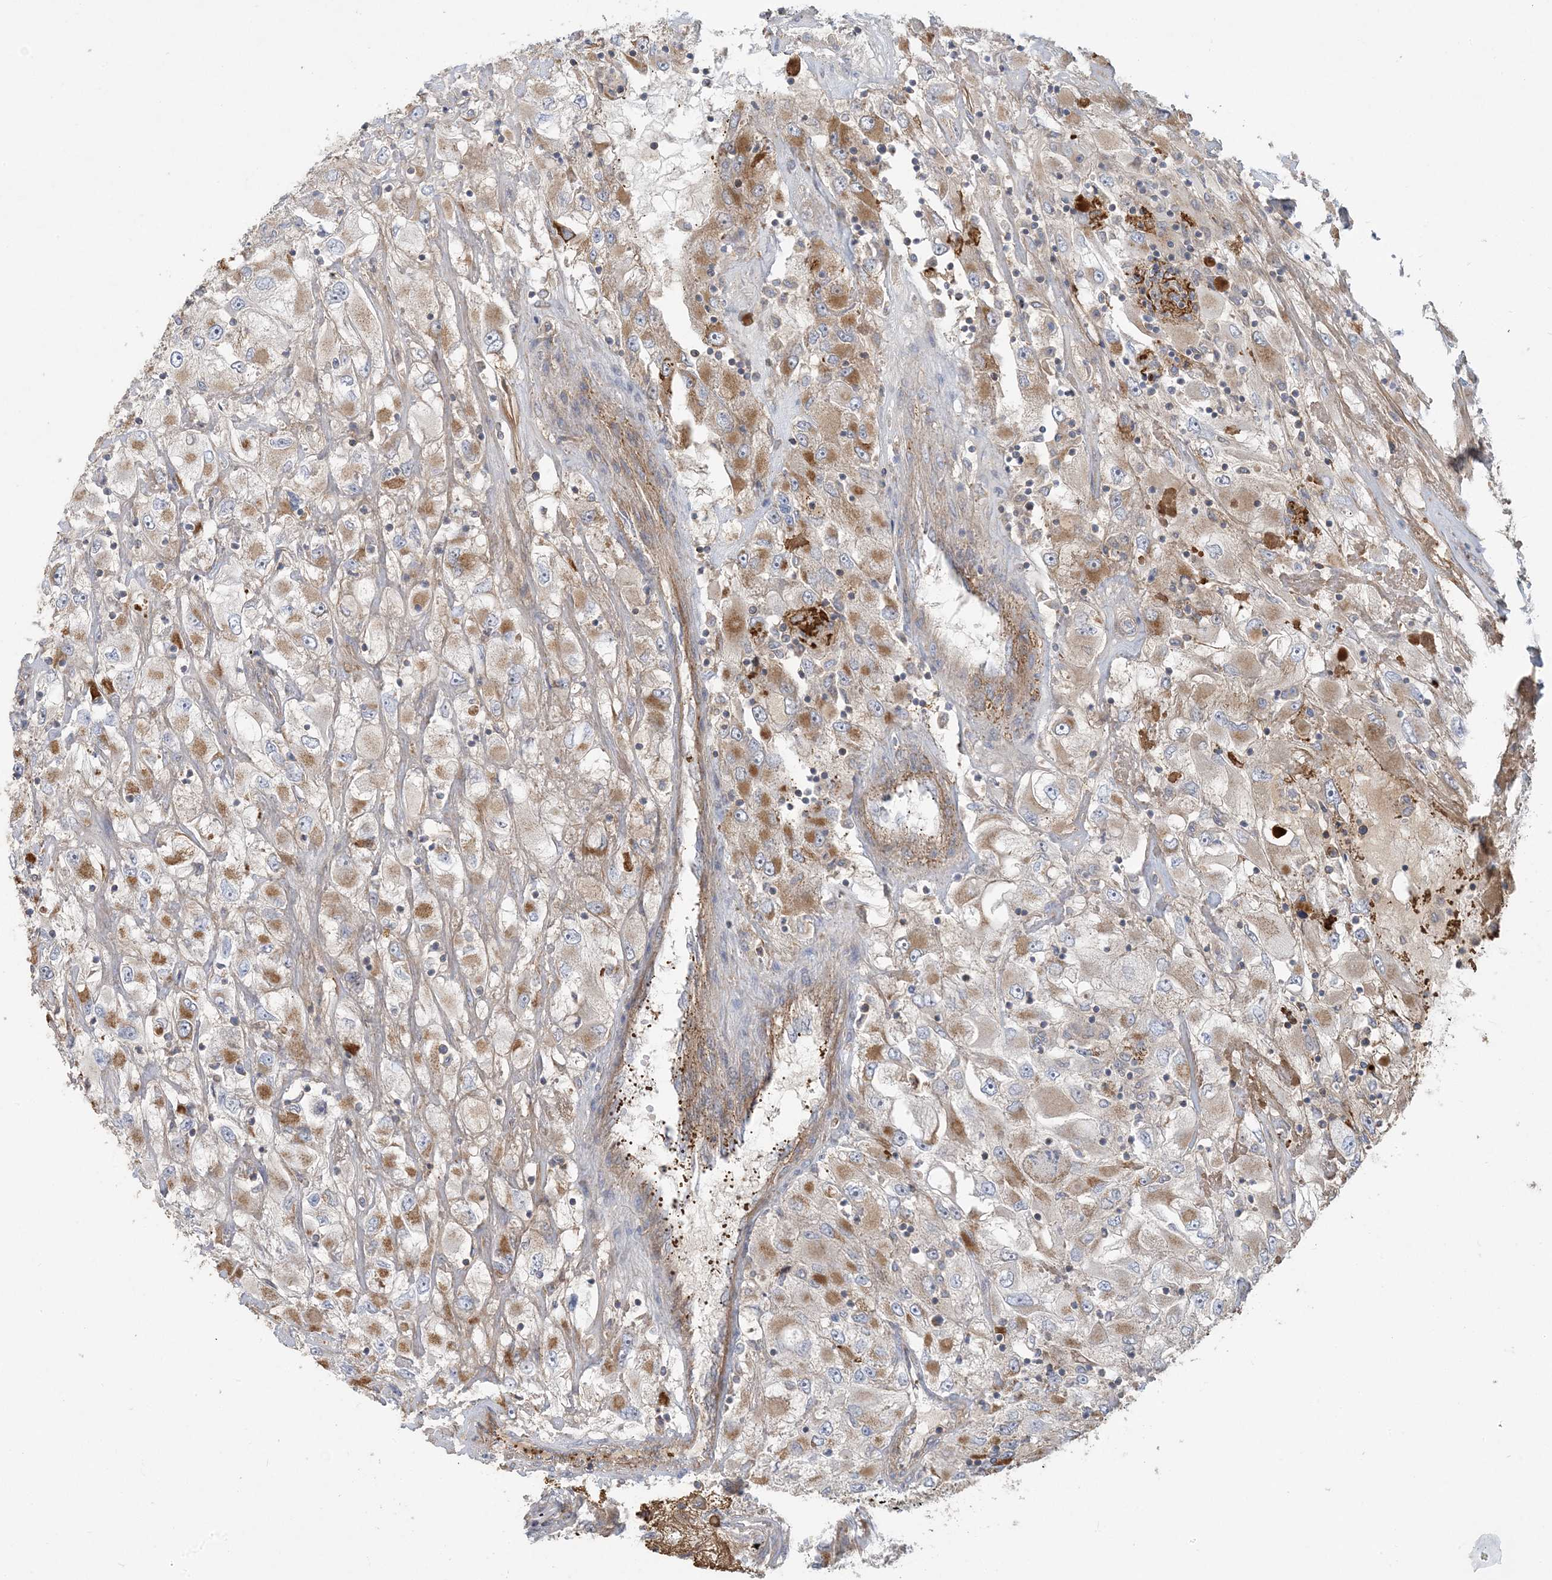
{"staining": {"intensity": "moderate", "quantity": ">75%", "location": "cytoplasmic/membranous"}, "tissue": "renal cancer", "cell_type": "Tumor cells", "image_type": "cancer", "snomed": [{"axis": "morphology", "description": "Adenocarcinoma, NOS"}, {"axis": "topography", "description": "Kidney"}], "caption": "A brown stain labels moderate cytoplasmic/membranous staining of a protein in human renal adenocarcinoma tumor cells.", "gene": "ECHDC1", "patient": {"sex": "female", "age": 52}}